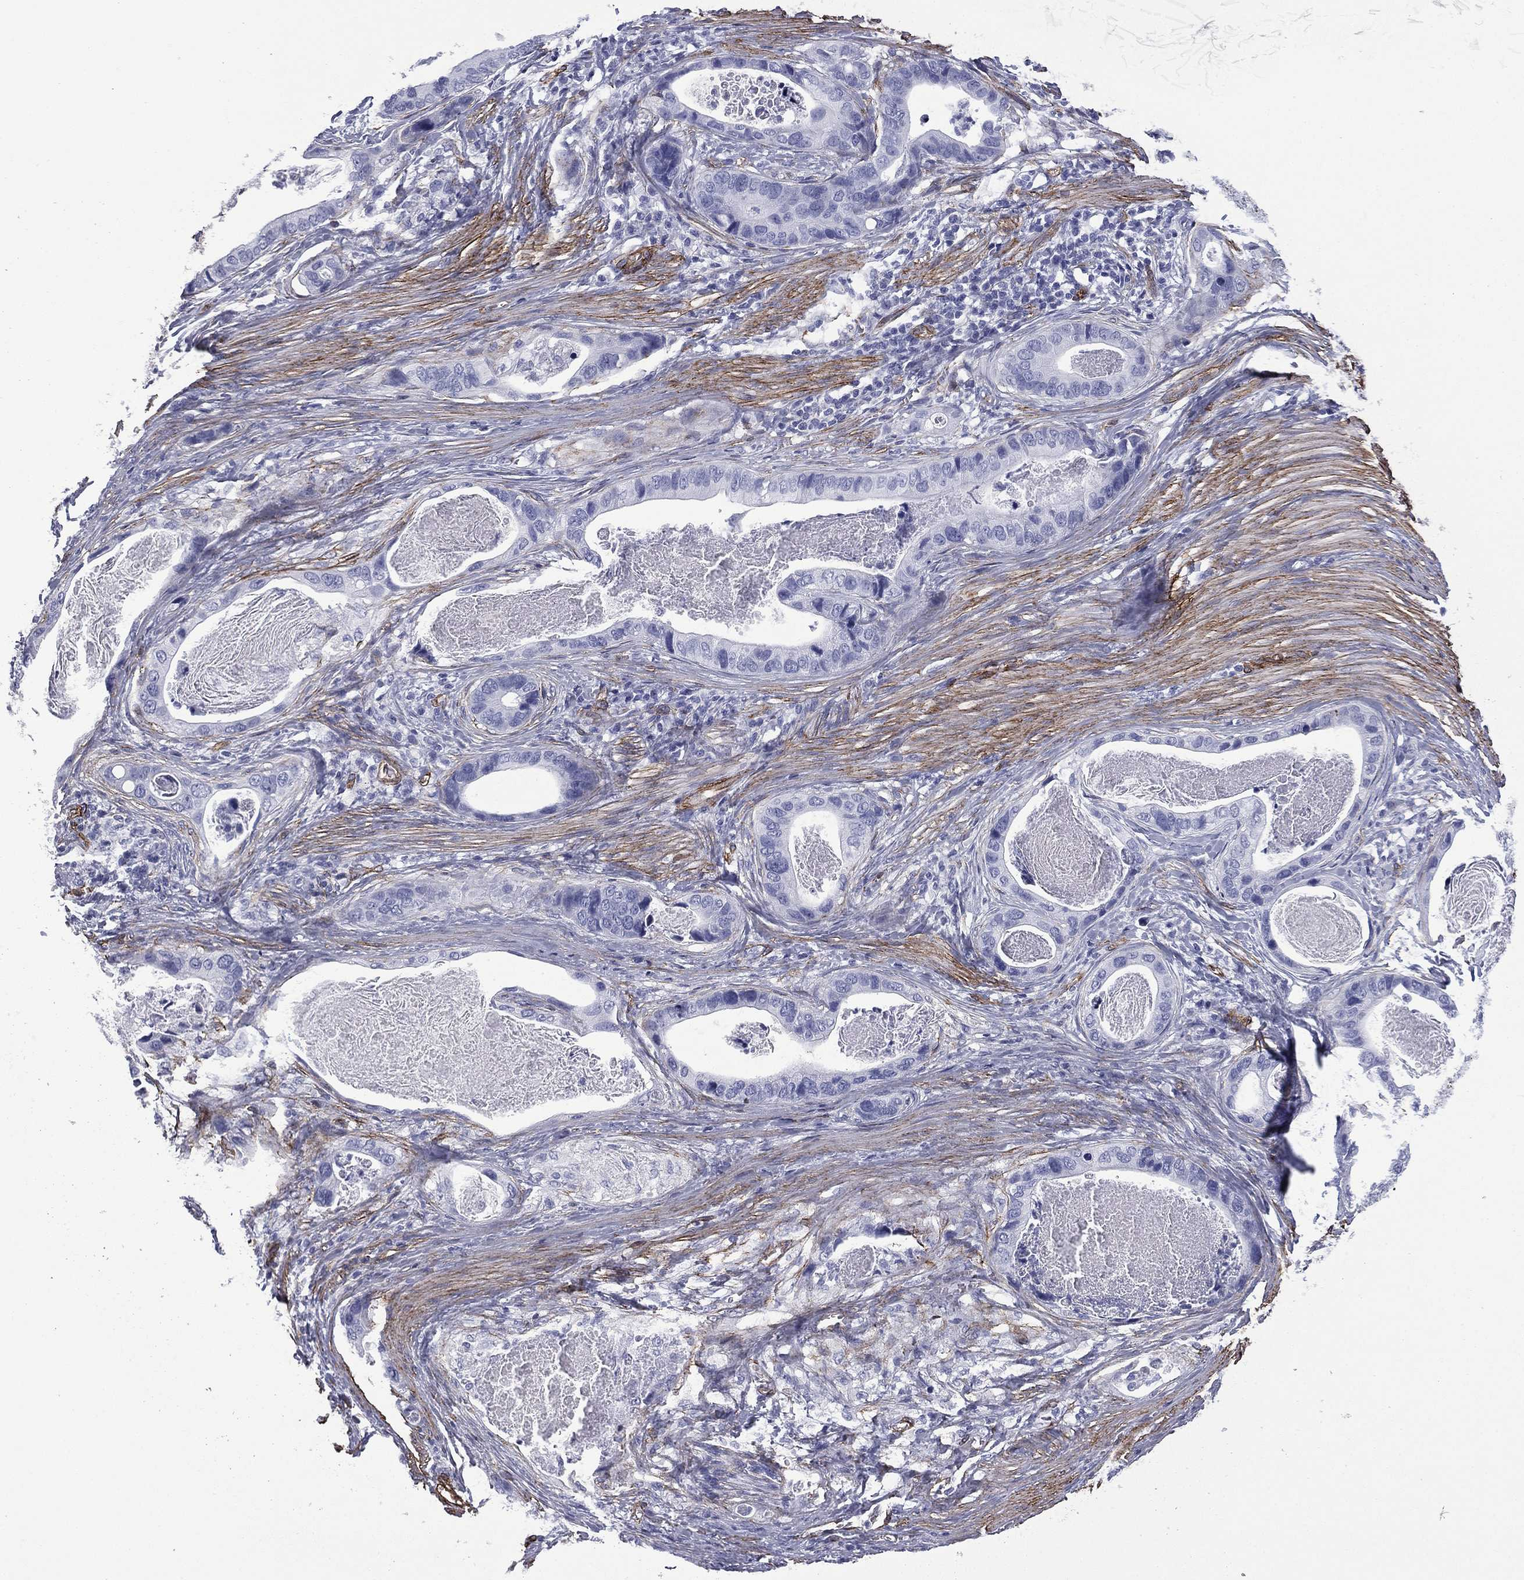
{"staining": {"intensity": "negative", "quantity": "none", "location": "none"}, "tissue": "stomach cancer", "cell_type": "Tumor cells", "image_type": "cancer", "snomed": [{"axis": "morphology", "description": "Adenocarcinoma, NOS"}, {"axis": "topography", "description": "Stomach"}], "caption": "An immunohistochemistry photomicrograph of stomach cancer is shown. There is no staining in tumor cells of stomach cancer.", "gene": "CAVIN3", "patient": {"sex": "male", "age": 84}}